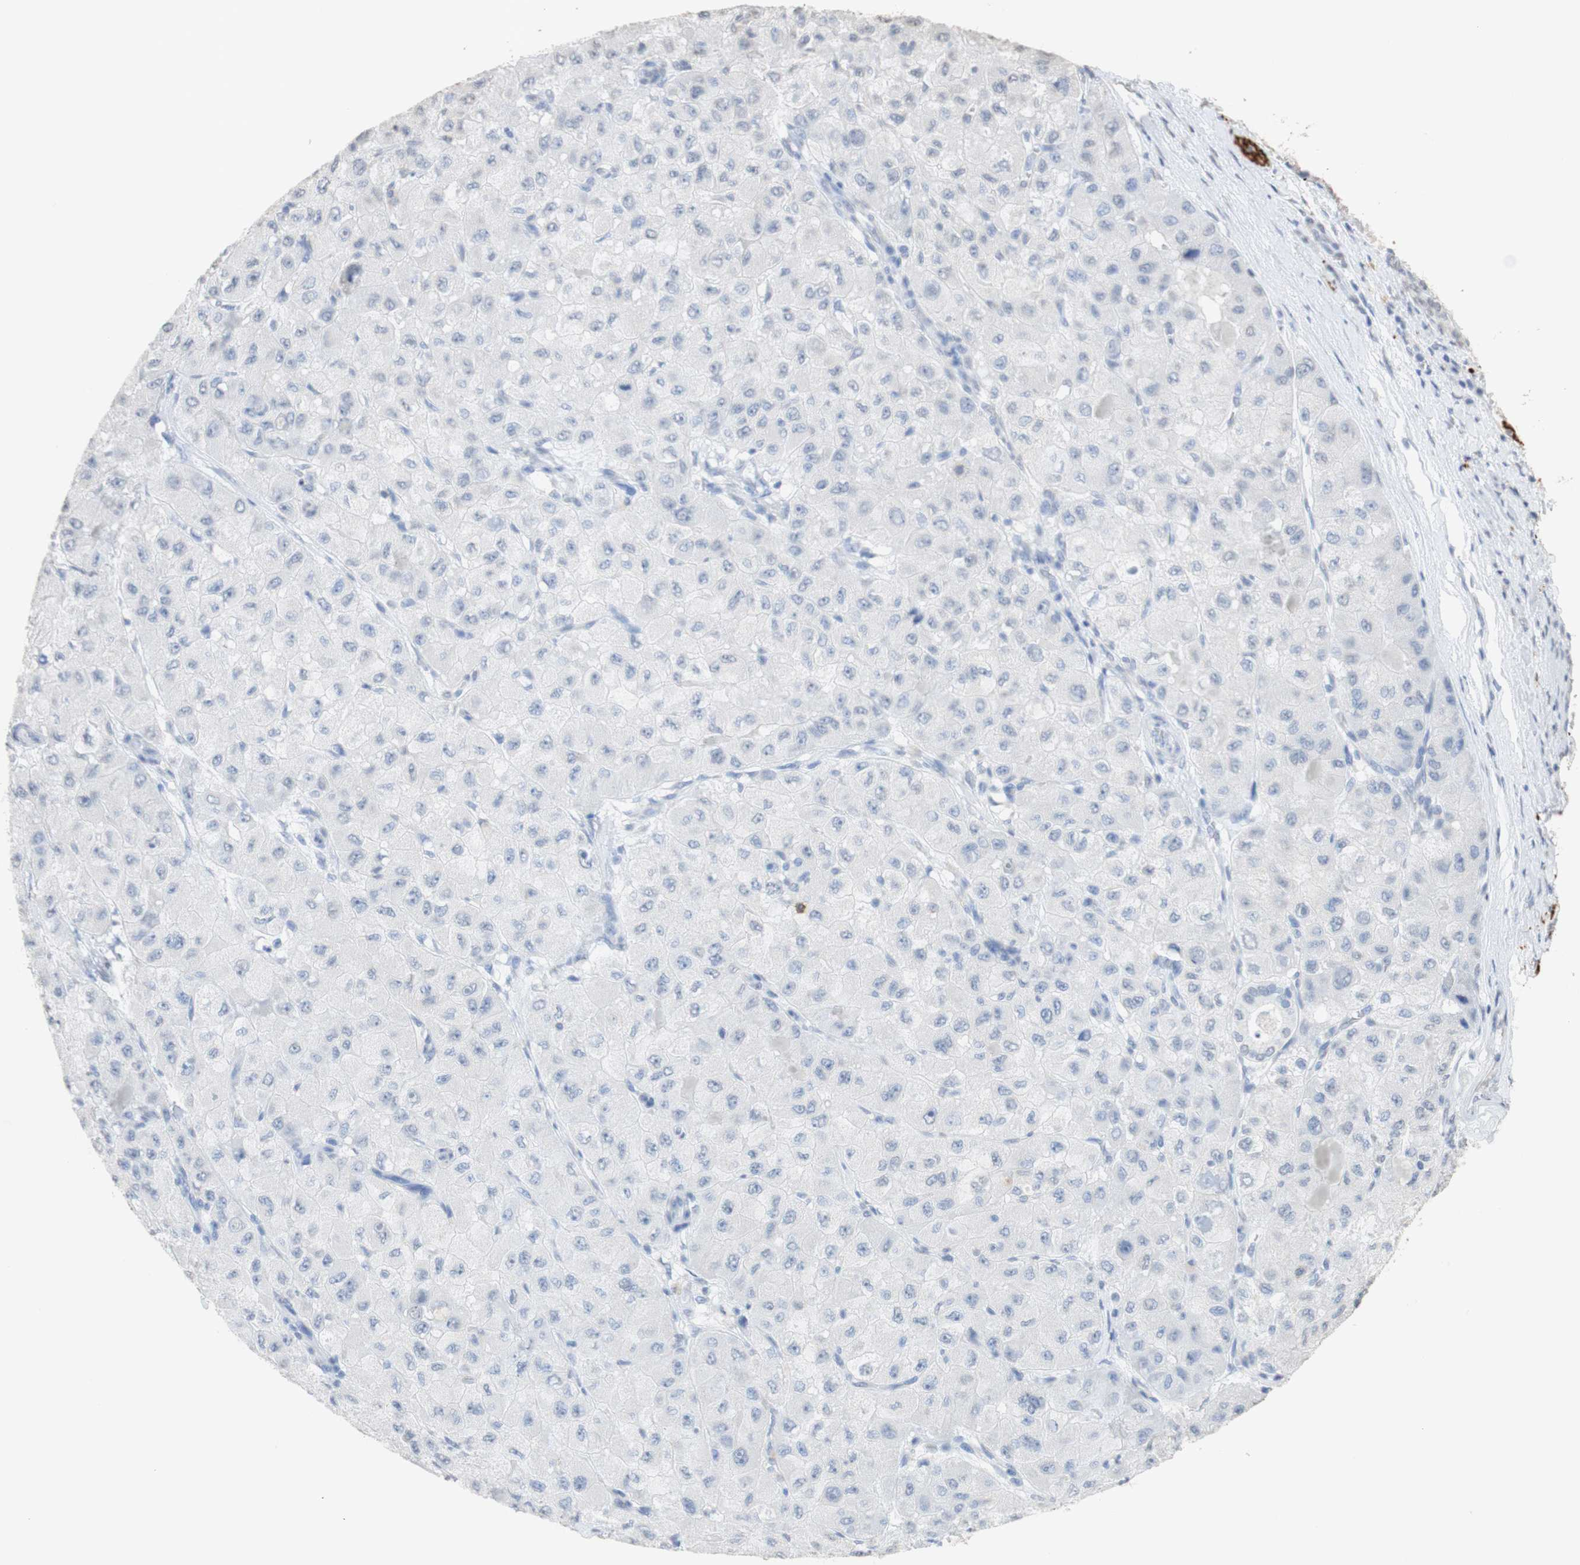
{"staining": {"intensity": "negative", "quantity": "none", "location": "none"}, "tissue": "liver cancer", "cell_type": "Tumor cells", "image_type": "cancer", "snomed": [{"axis": "morphology", "description": "Carcinoma, Hepatocellular, NOS"}, {"axis": "topography", "description": "Liver"}], "caption": "Immunohistochemistry of hepatocellular carcinoma (liver) demonstrates no positivity in tumor cells.", "gene": "L1CAM", "patient": {"sex": "male", "age": 80}}